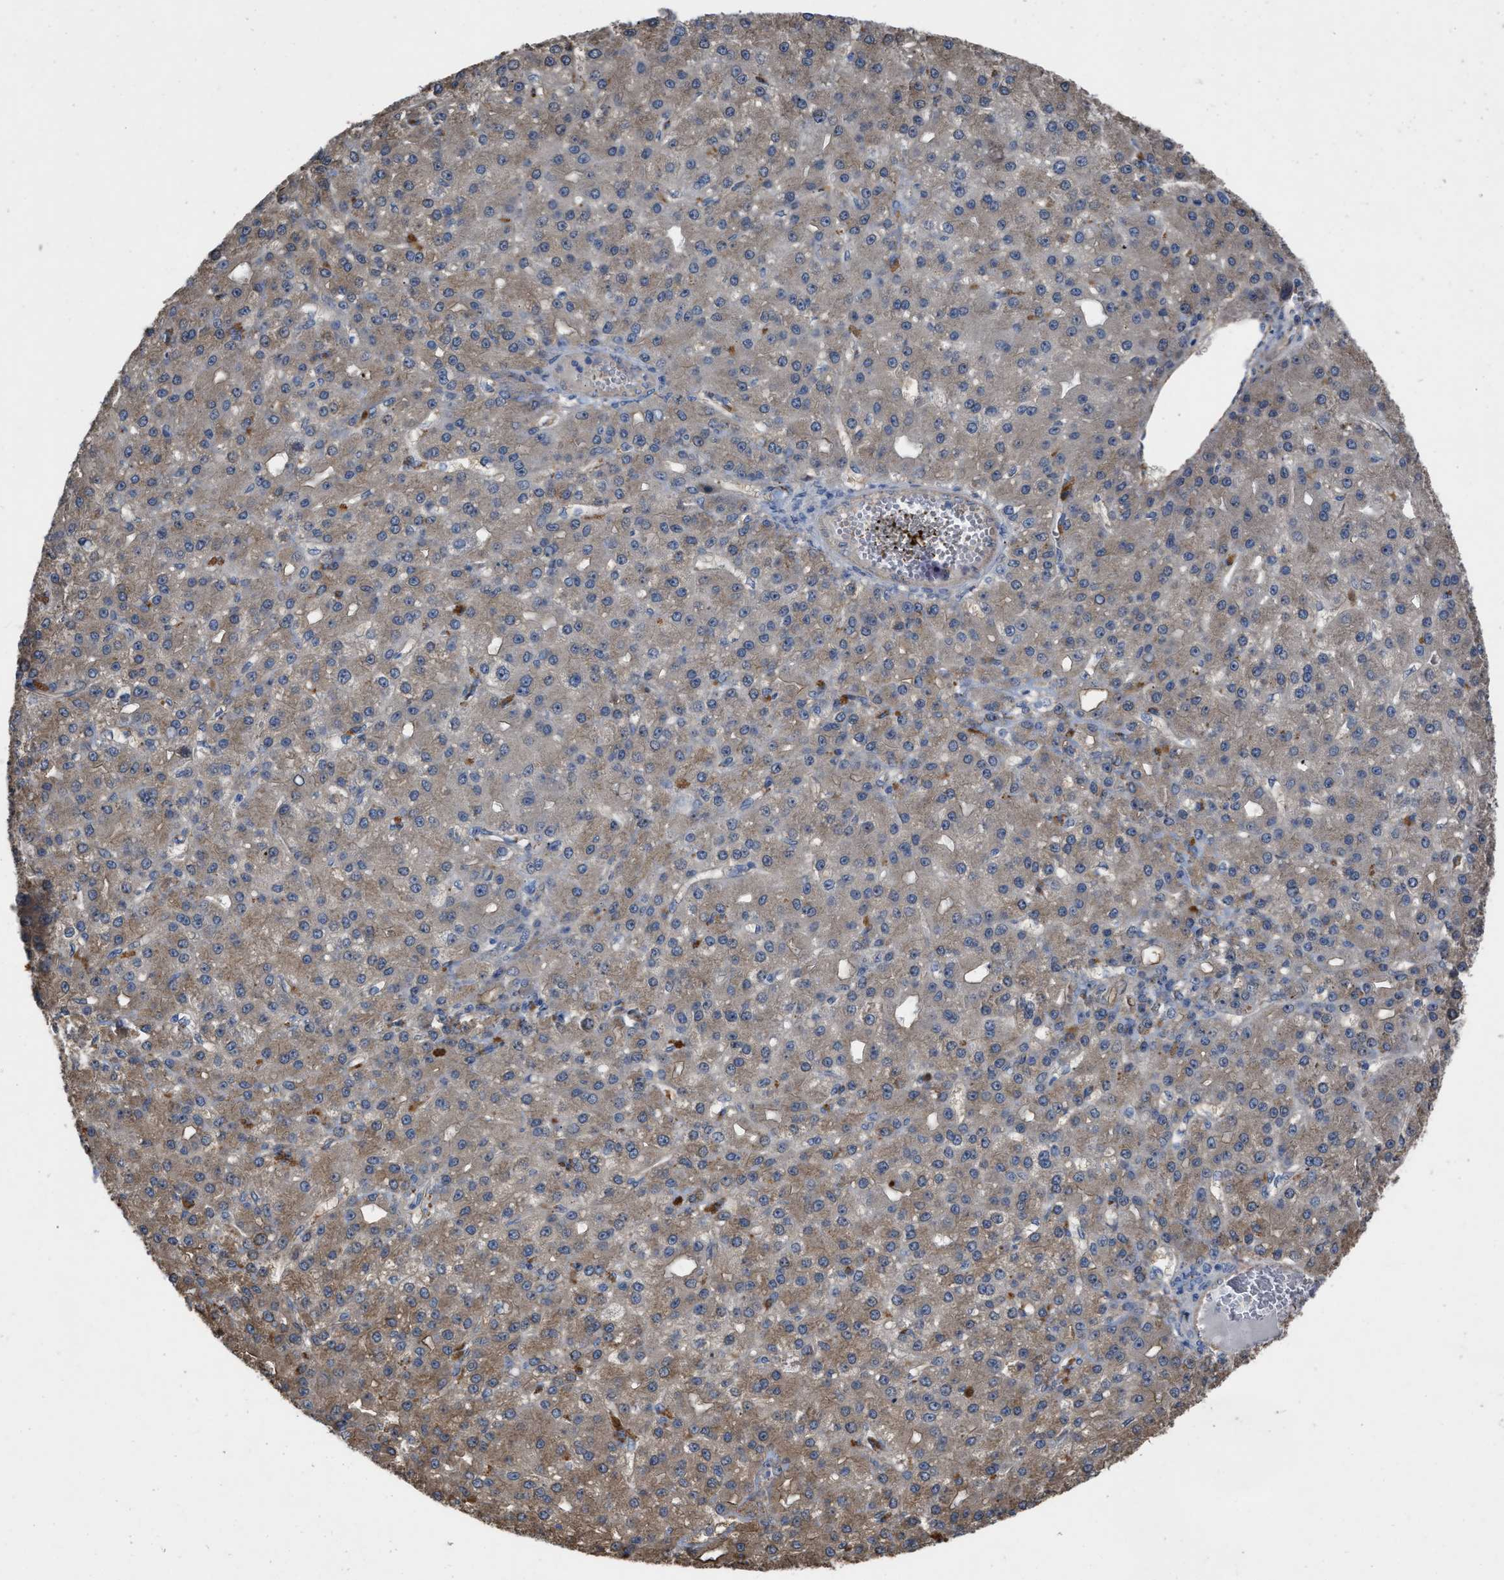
{"staining": {"intensity": "moderate", "quantity": ">75%", "location": "cytoplasmic/membranous"}, "tissue": "liver cancer", "cell_type": "Tumor cells", "image_type": "cancer", "snomed": [{"axis": "morphology", "description": "Carcinoma, Hepatocellular, NOS"}, {"axis": "topography", "description": "Liver"}], "caption": "Protein staining of liver cancer tissue reveals moderate cytoplasmic/membranous expression in approximately >75% of tumor cells.", "gene": "SLC4A11", "patient": {"sex": "male", "age": 67}}